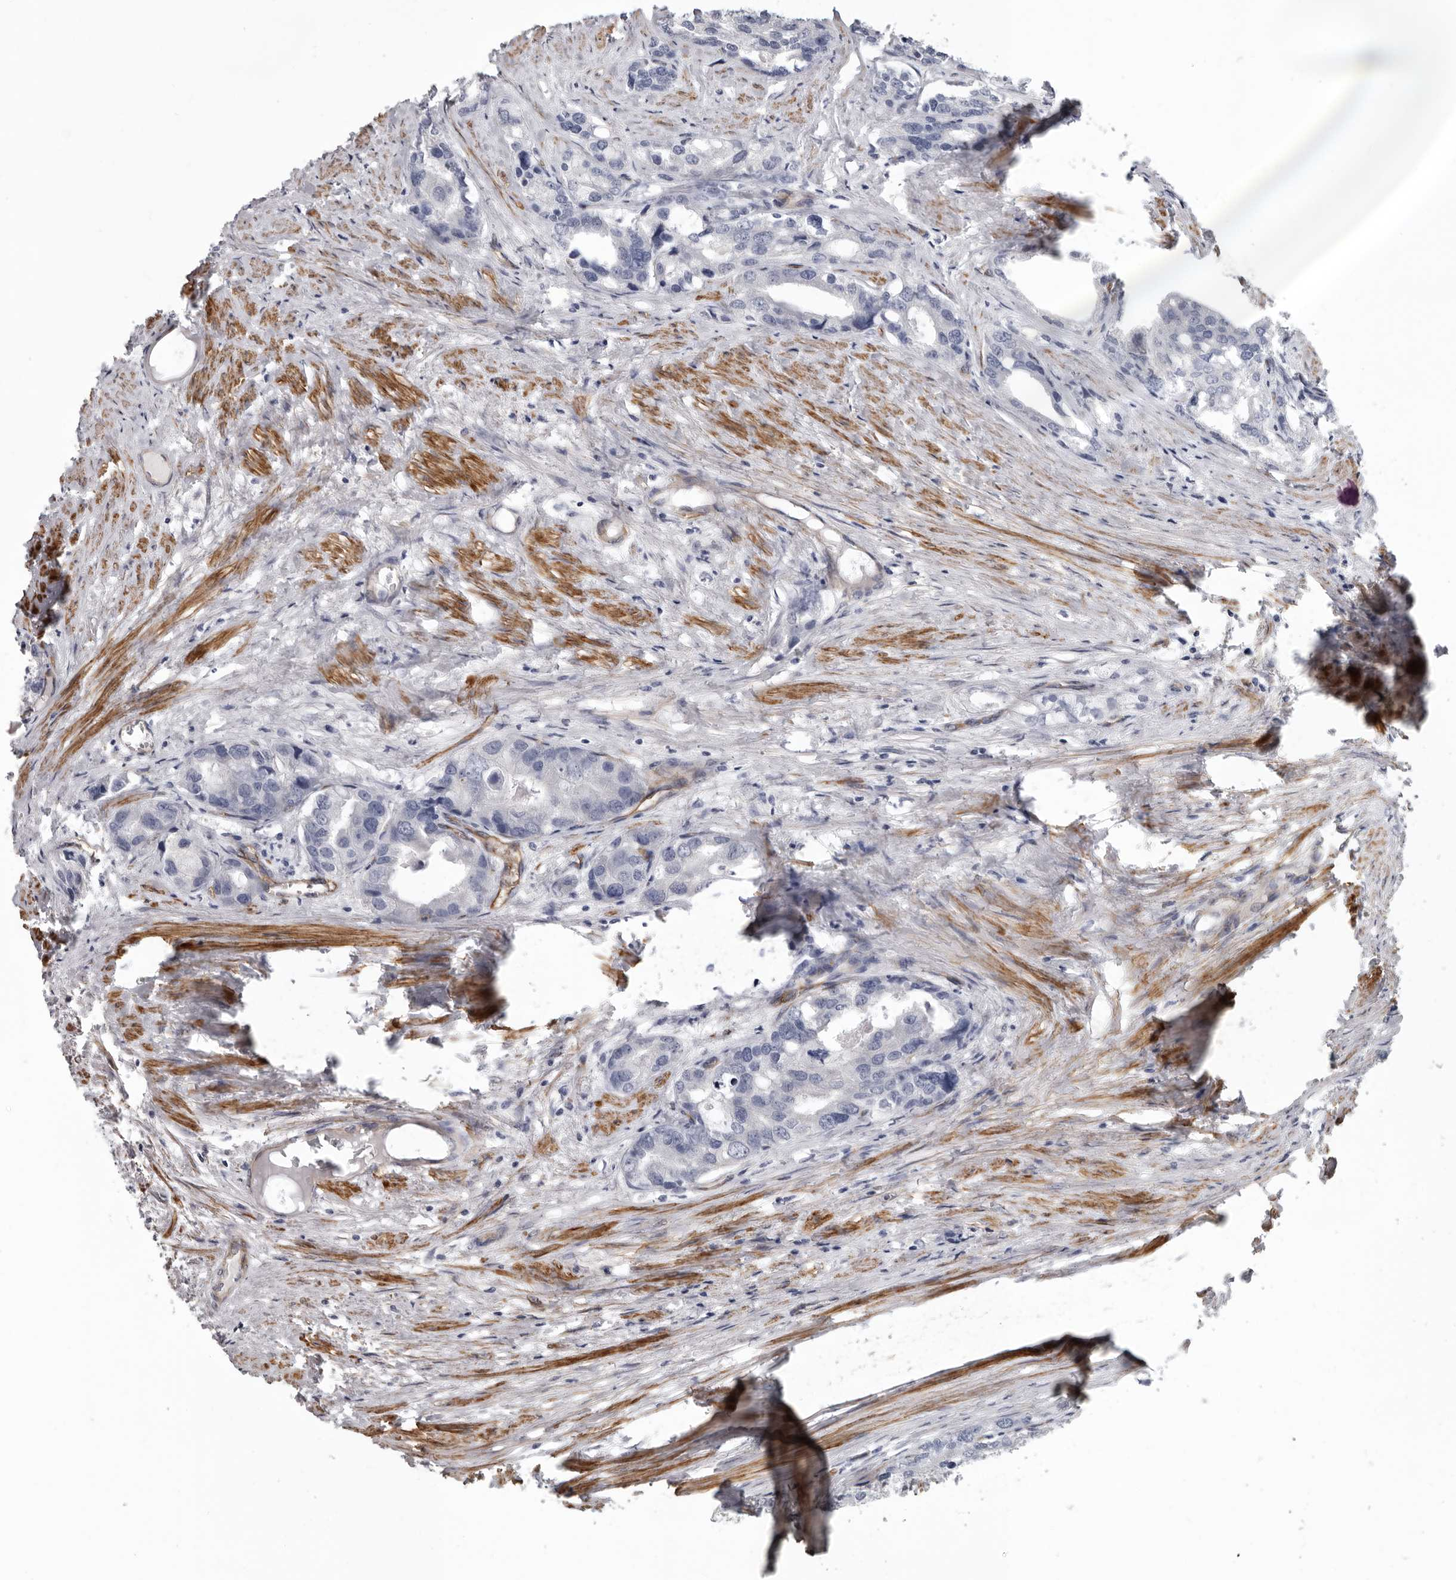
{"staining": {"intensity": "negative", "quantity": "none", "location": "none"}, "tissue": "prostate cancer", "cell_type": "Tumor cells", "image_type": "cancer", "snomed": [{"axis": "morphology", "description": "Adenocarcinoma, High grade"}, {"axis": "topography", "description": "Prostate"}], "caption": "The immunohistochemistry (IHC) image has no significant staining in tumor cells of prostate cancer (adenocarcinoma (high-grade)) tissue.", "gene": "ADGRL4", "patient": {"sex": "male", "age": 50}}